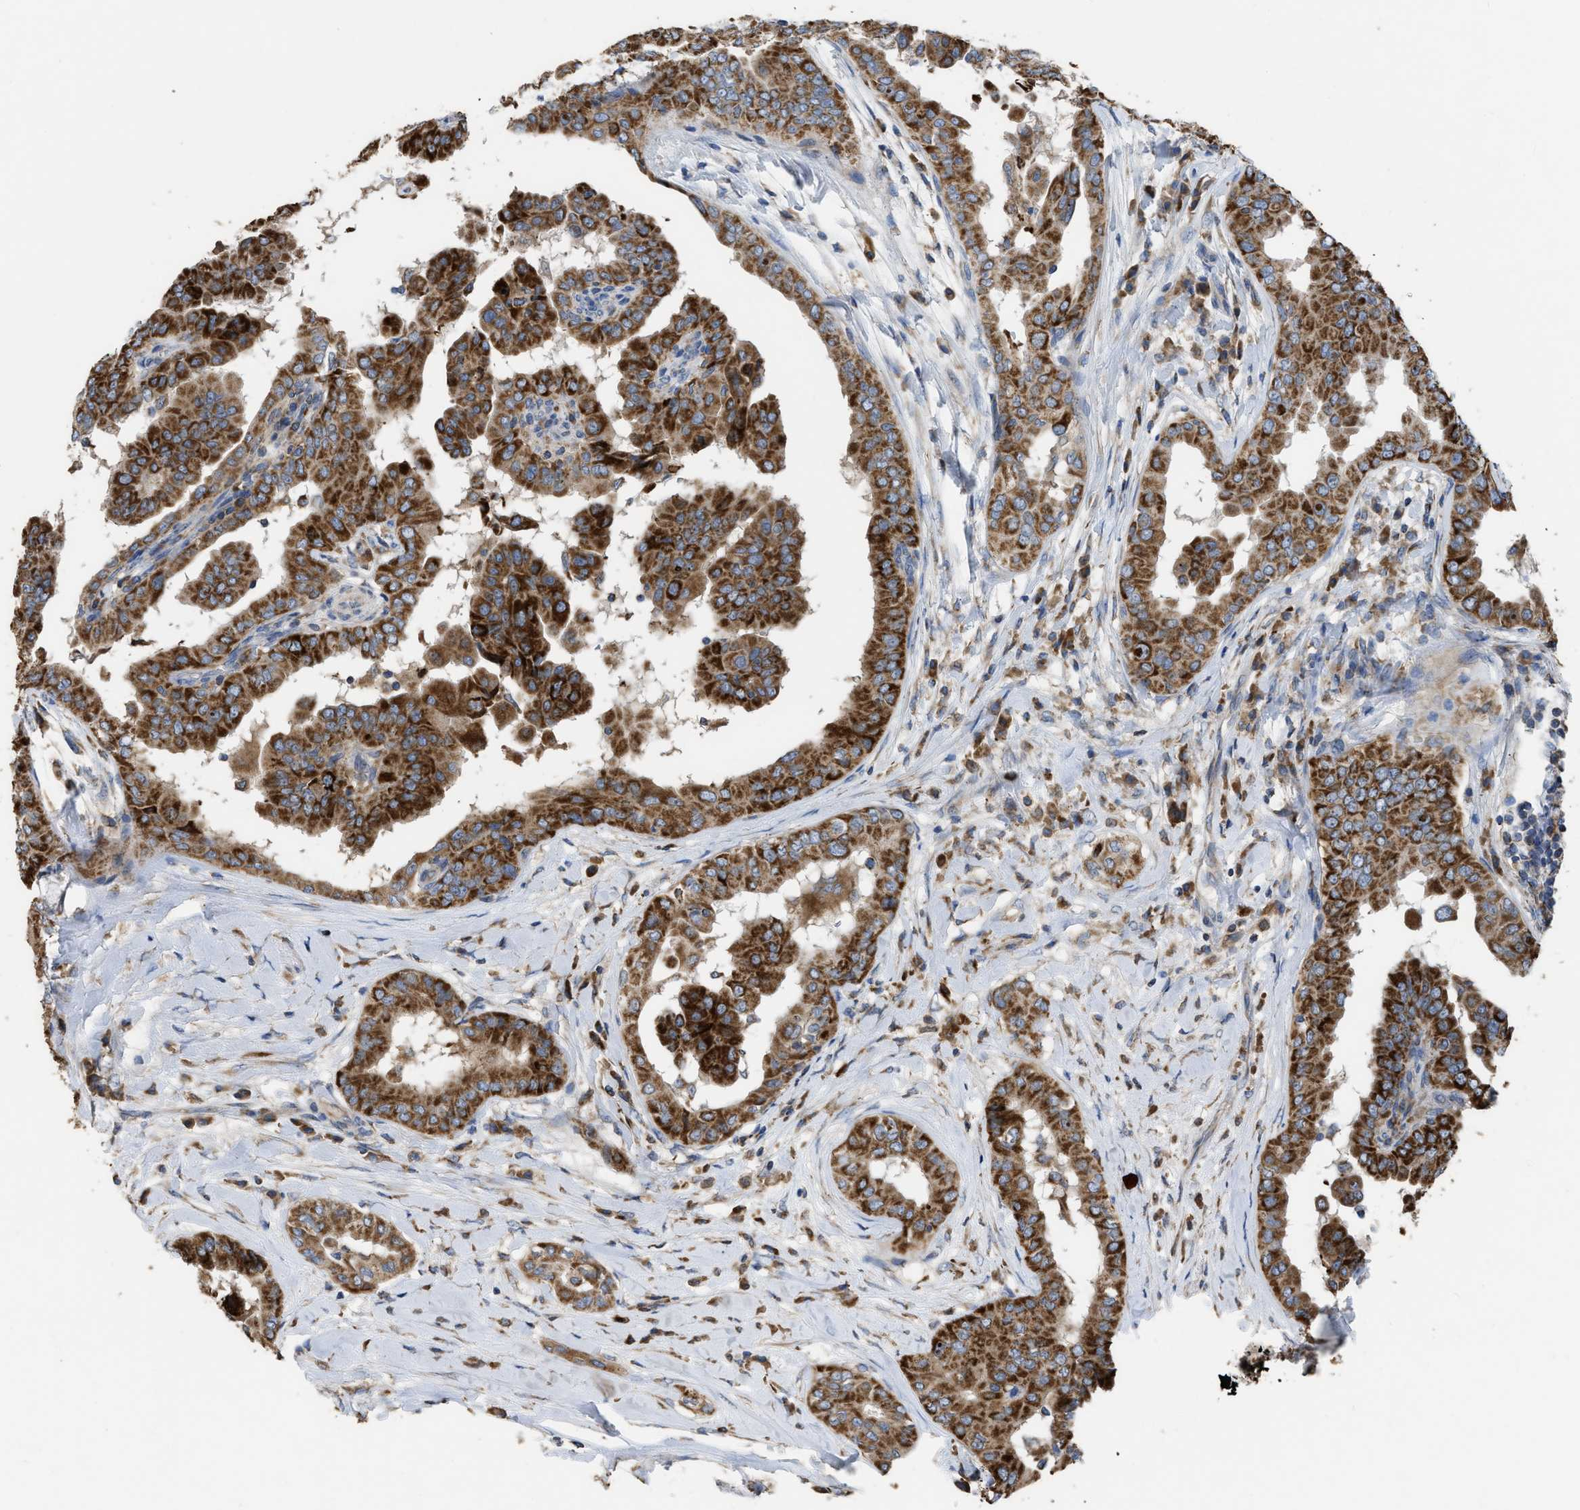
{"staining": {"intensity": "strong", "quantity": ">75%", "location": "cytoplasmic/membranous"}, "tissue": "thyroid cancer", "cell_type": "Tumor cells", "image_type": "cancer", "snomed": [{"axis": "morphology", "description": "Papillary adenocarcinoma, NOS"}, {"axis": "topography", "description": "Thyroid gland"}], "caption": "IHC photomicrograph of papillary adenocarcinoma (thyroid) stained for a protein (brown), which exhibits high levels of strong cytoplasmic/membranous expression in about >75% of tumor cells.", "gene": "AK2", "patient": {"sex": "male", "age": 33}}